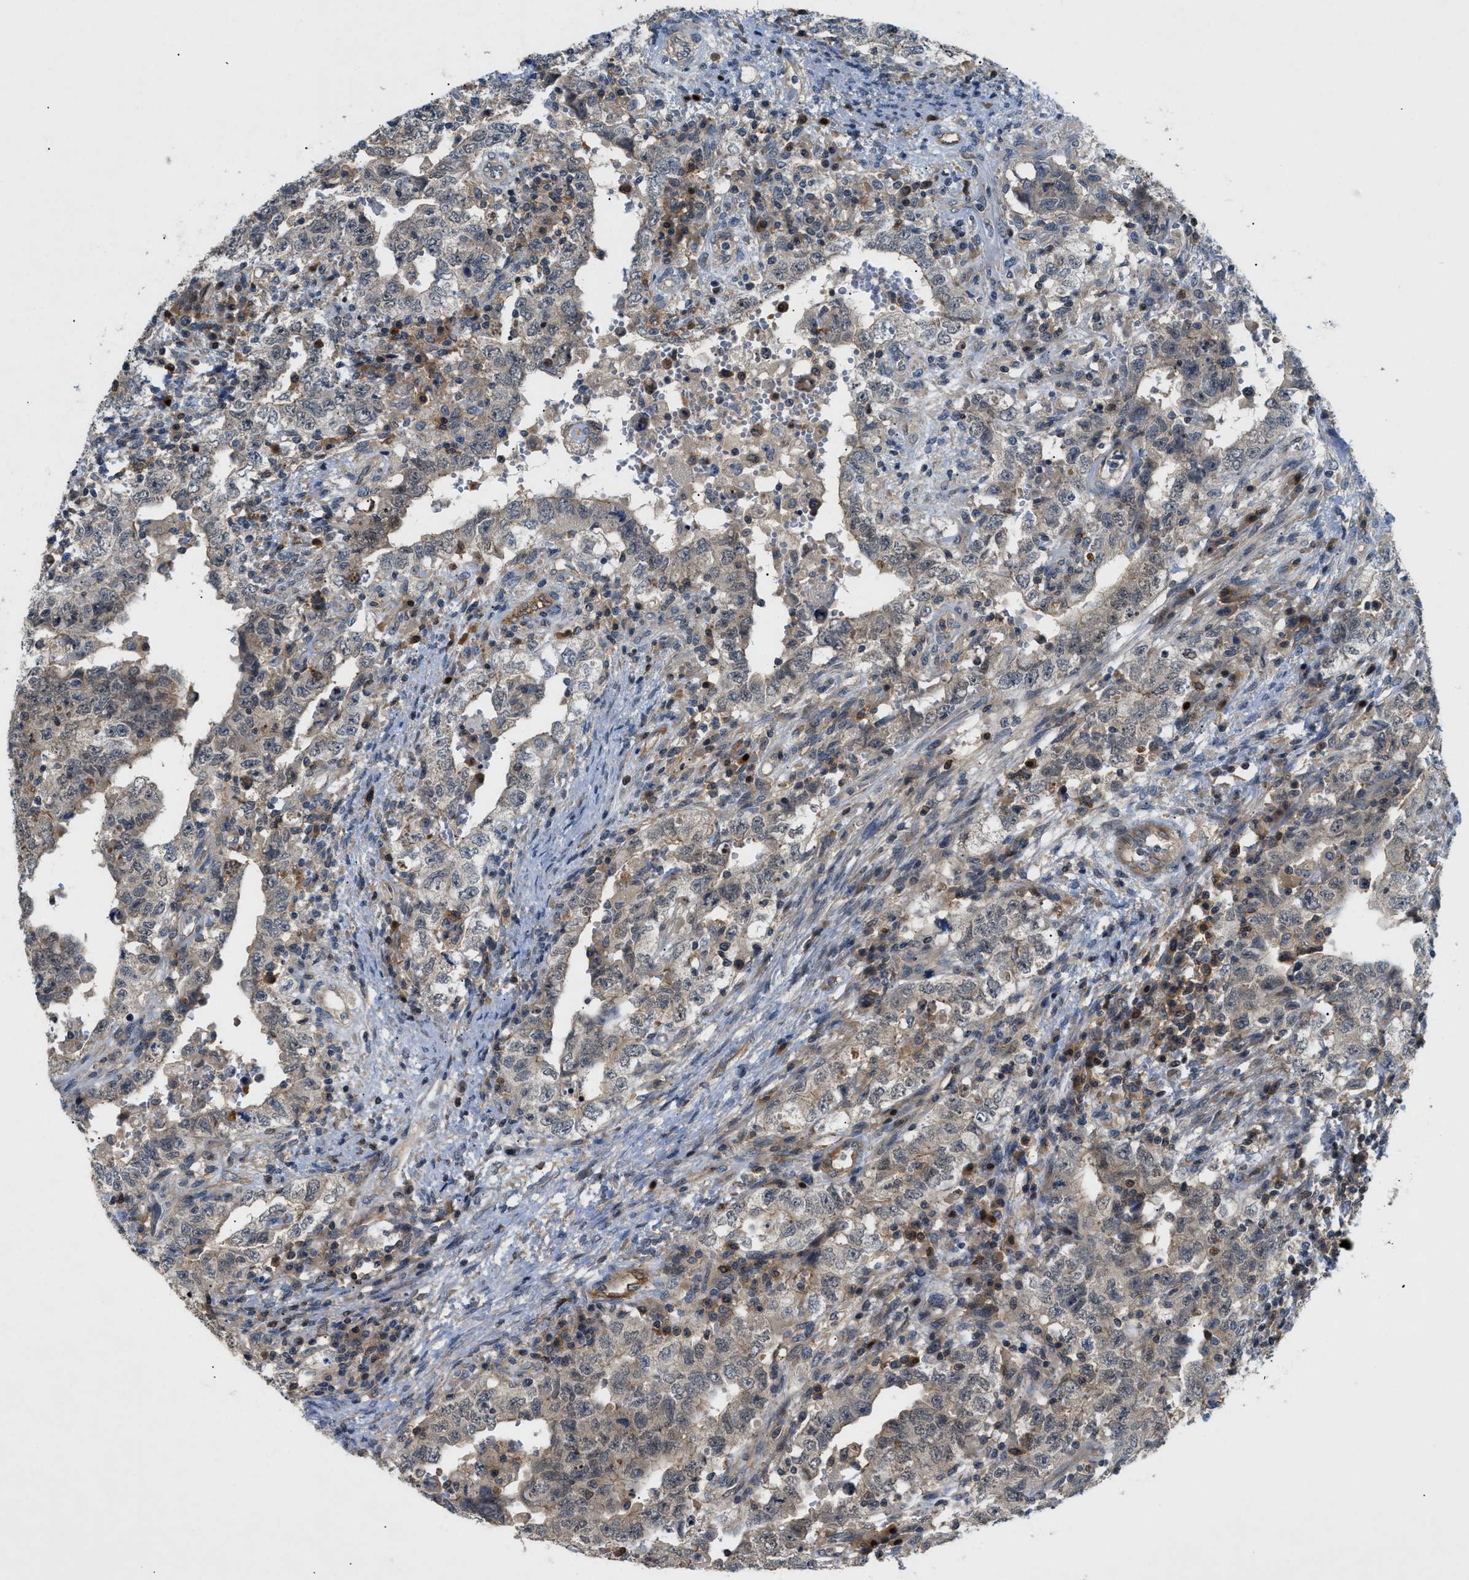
{"staining": {"intensity": "weak", "quantity": "<25%", "location": "cytoplasmic/membranous"}, "tissue": "testis cancer", "cell_type": "Tumor cells", "image_type": "cancer", "snomed": [{"axis": "morphology", "description": "Carcinoma, Embryonal, NOS"}, {"axis": "topography", "description": "Testis"}], "caption": "Embryonal carcinoma (testis) stained for a protein using IHC reveals no positivity tumor cells.", "gene": "TRAK2", "patient": {"sex": "male", "age": 26}}